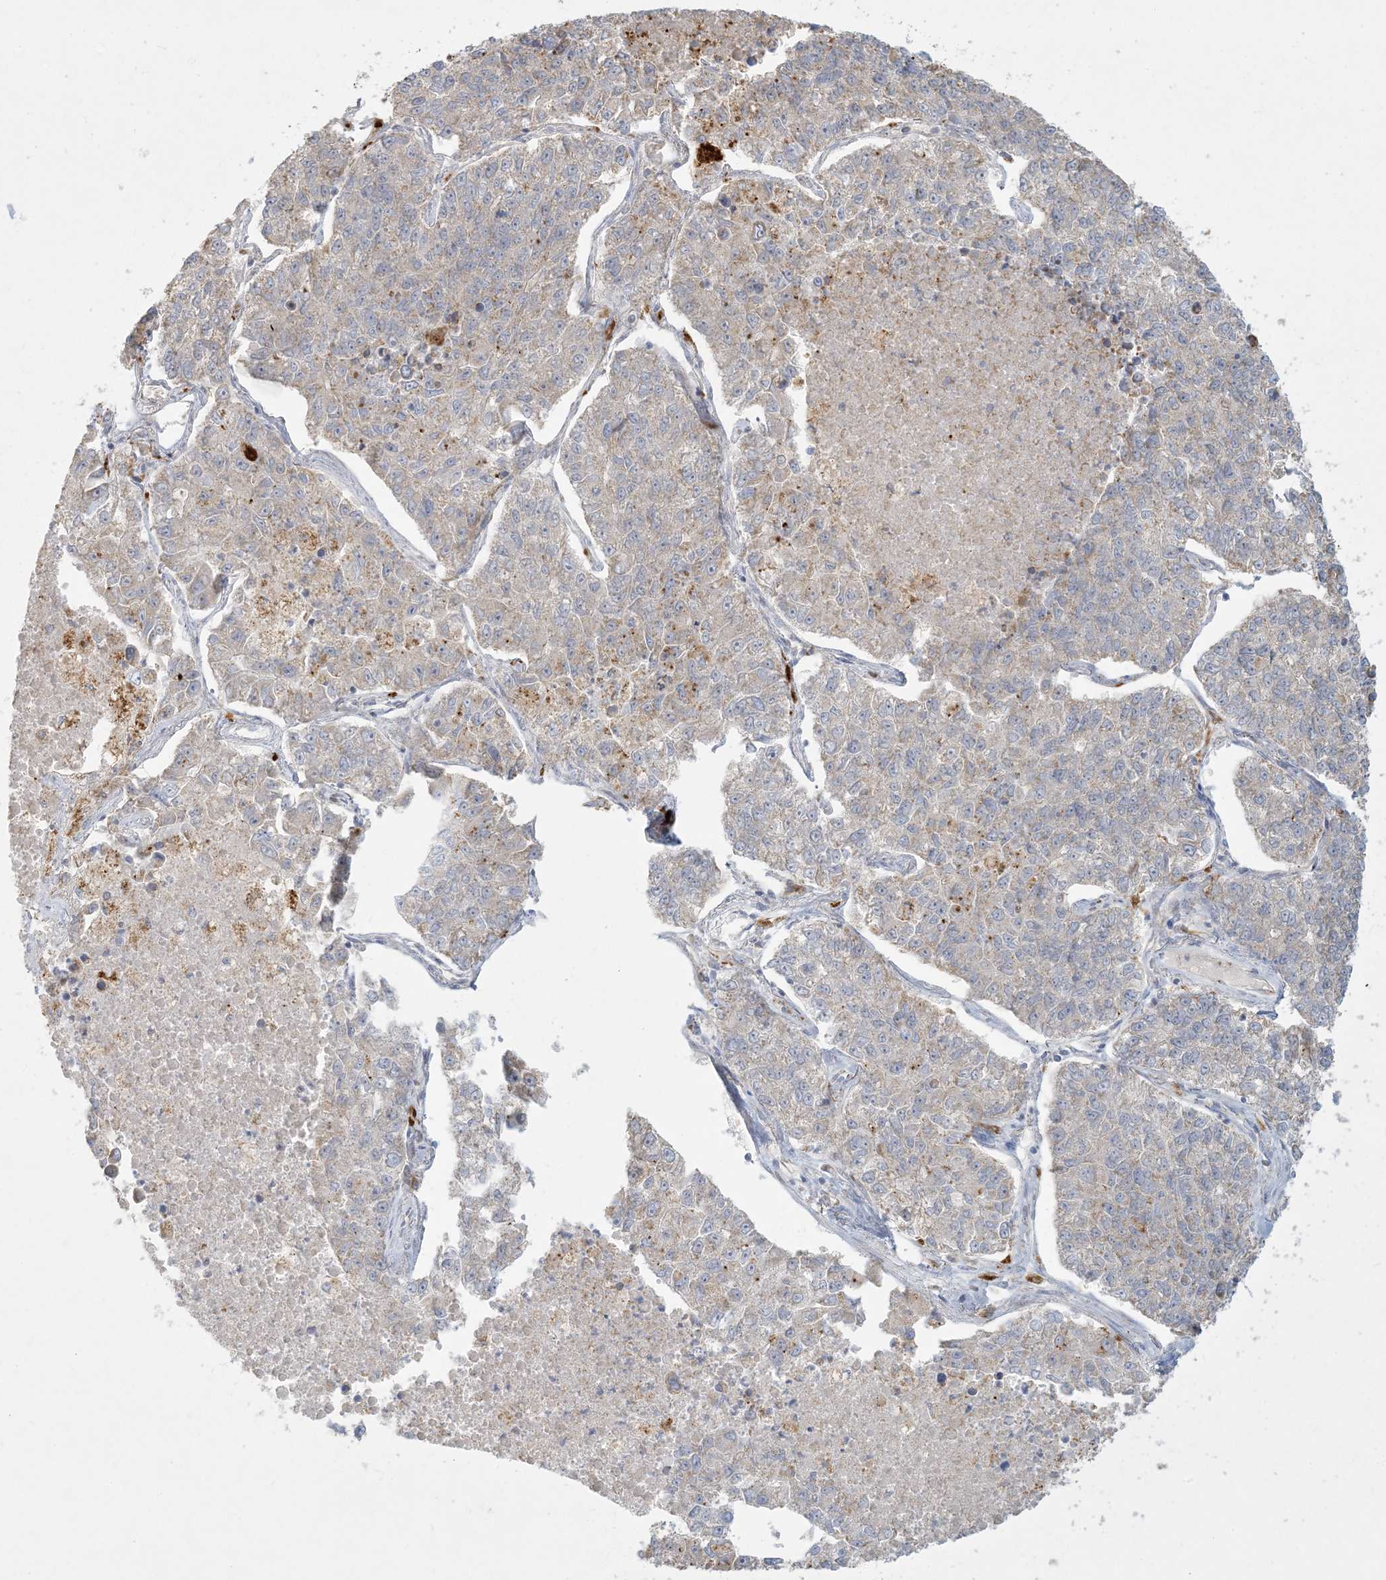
{"staining": {"intensity": "weak", "quantity": "<25%", "location": "cytoplasmic/membranous"}, "tissue": "lung cancer", "cell_type": "Tumor cells", "image_type": "cancer", "snomed": [{"axis": "morphology", "description": "Adenocarcinoma, NOS"}, {"axis": "topography", "description": "Lung"}], "caption": "IHC image of lung cancer stained for a protein (brown), which exhibits no expression in tumor cells. Nuclei are stained in blue.", "gene": "MCAT", "patient": {"sex": "male", "age": 49}}